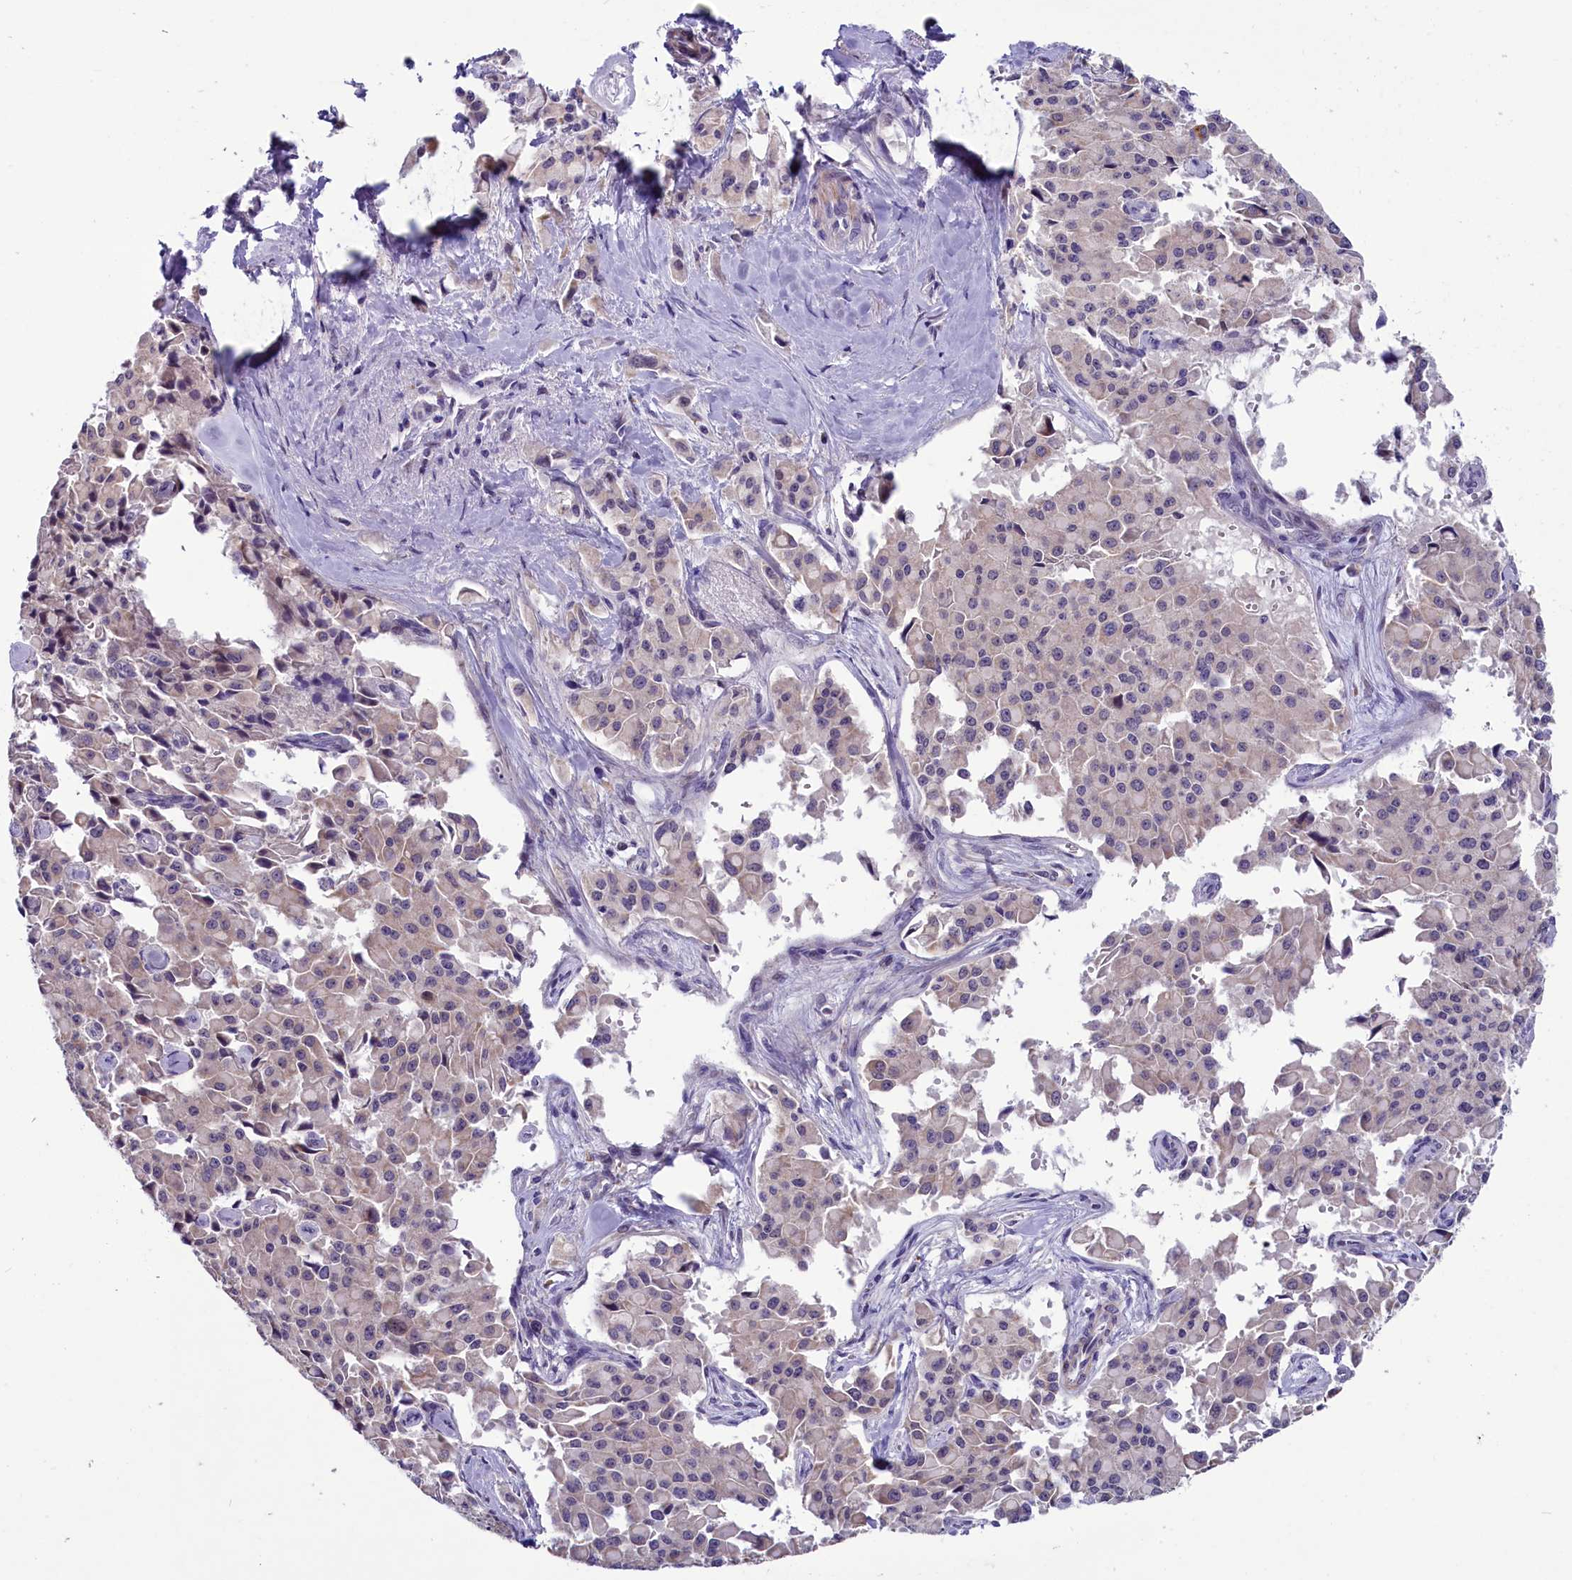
{"staining": {"intensity": "negative", "quantity": "none", "location": "none"}, "tissue": "pancreatic cancer", "cell_type": "Tumor cells", "image_type": "cancer", "snomed": [{"axis": "morphology", "description": "Adenocarcinoma, NOS"}, {"axis": "topography", "description": "Pancreas"}], "caption": "This image is of pancreatic adenocarcinoma stained with IHC to label a protein in brown with the nuclei are counter-stained blue. There is no positivity in tumor cells. (Stains: DAB immunohistochemistry (IHC) with hematoxylin counter stain, Microscopy: brightfield microscopy at high magnification).", "gene": "SCD5", "patient": {"sex": "male", "age": 65}}